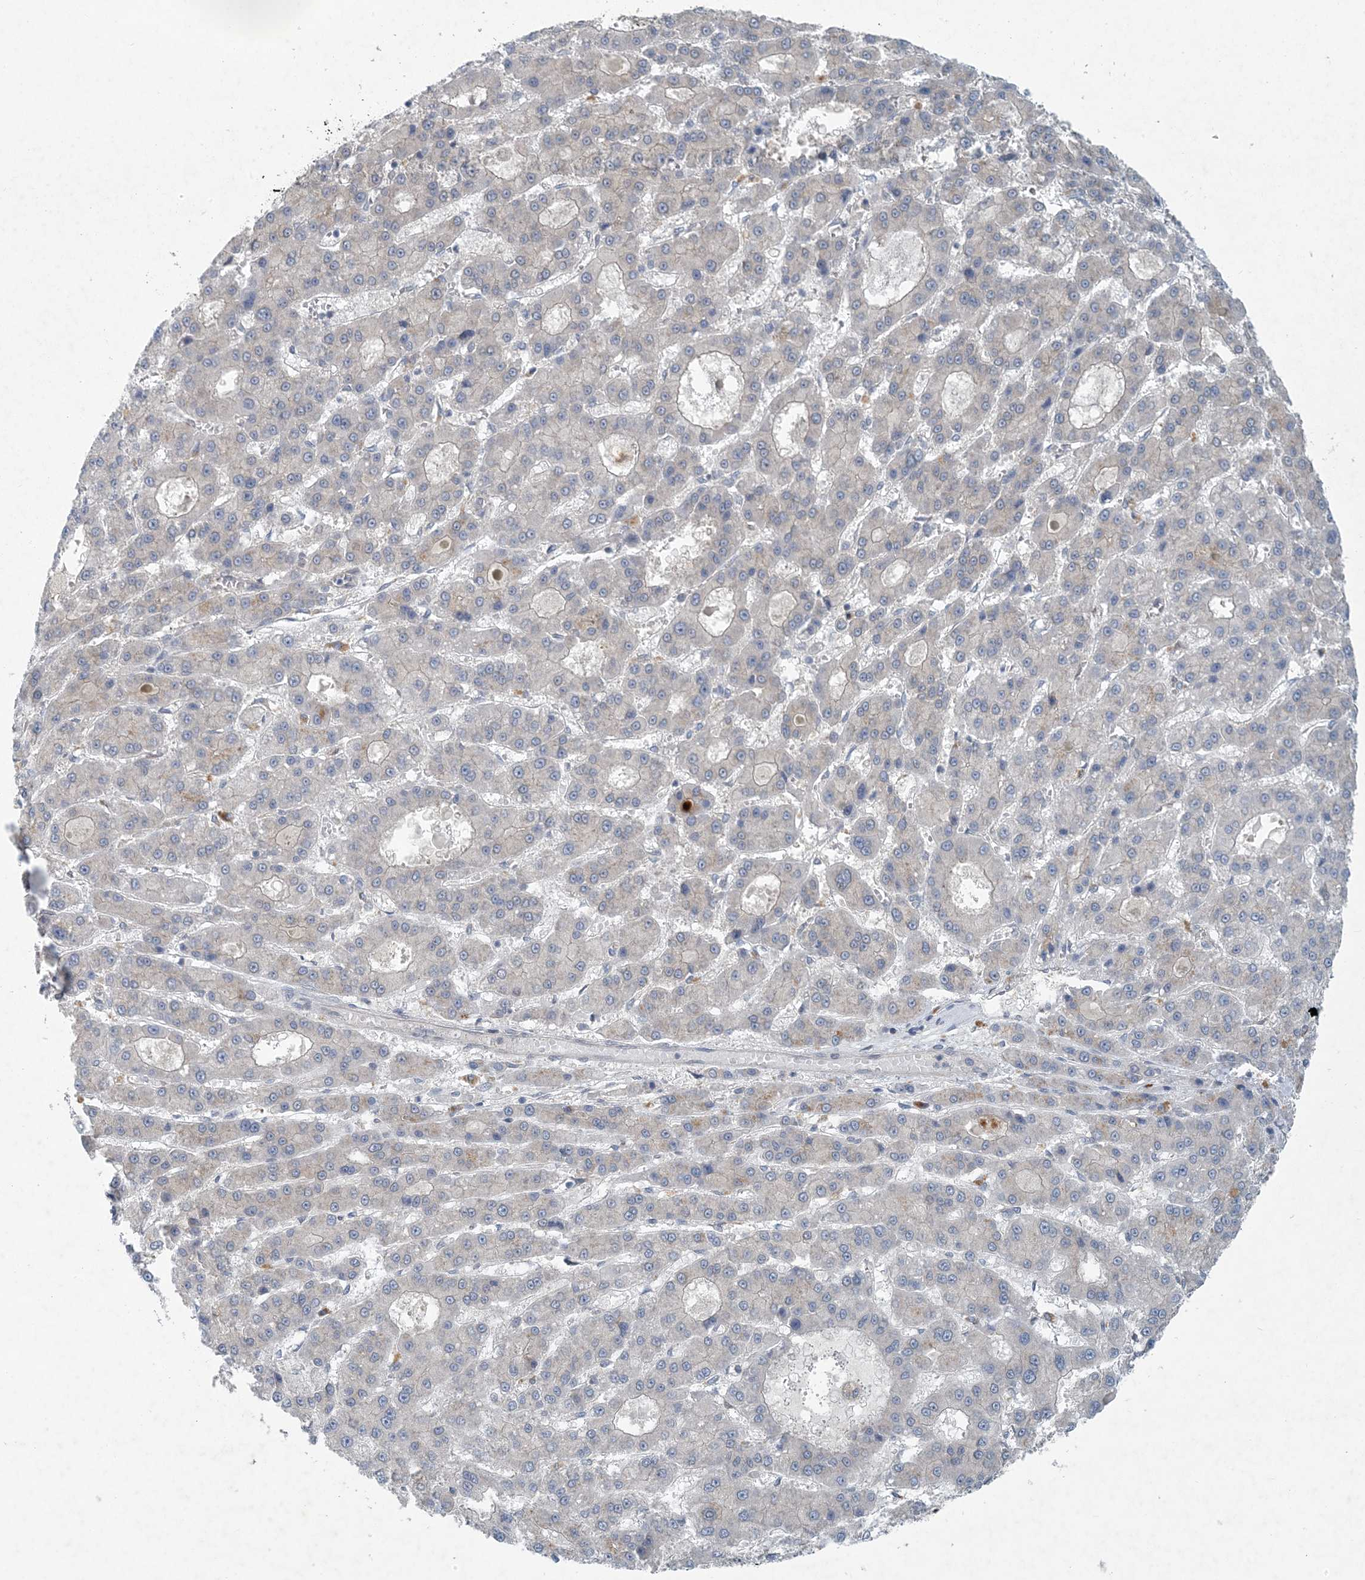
{"staining": {"intensity": "negative", "quantity": "none", "location": "none"}, "tissue": "liver cancer", "cell_type": "Tumor cells", "image_type": "cancer", "snomed": [{"axis": "morphology", "description": "Carcinoma, Hepatocellular, NOS"}, {"axis": "topography", "description": "Liver"}], "caption": "This is an immunohistochemistry (IHC) image of human liver hepatocellular carcinoma. There is no positivity in tumor cells.", "gene": "HIKESHI", "patient": {"sex": "male", "age": 70}}